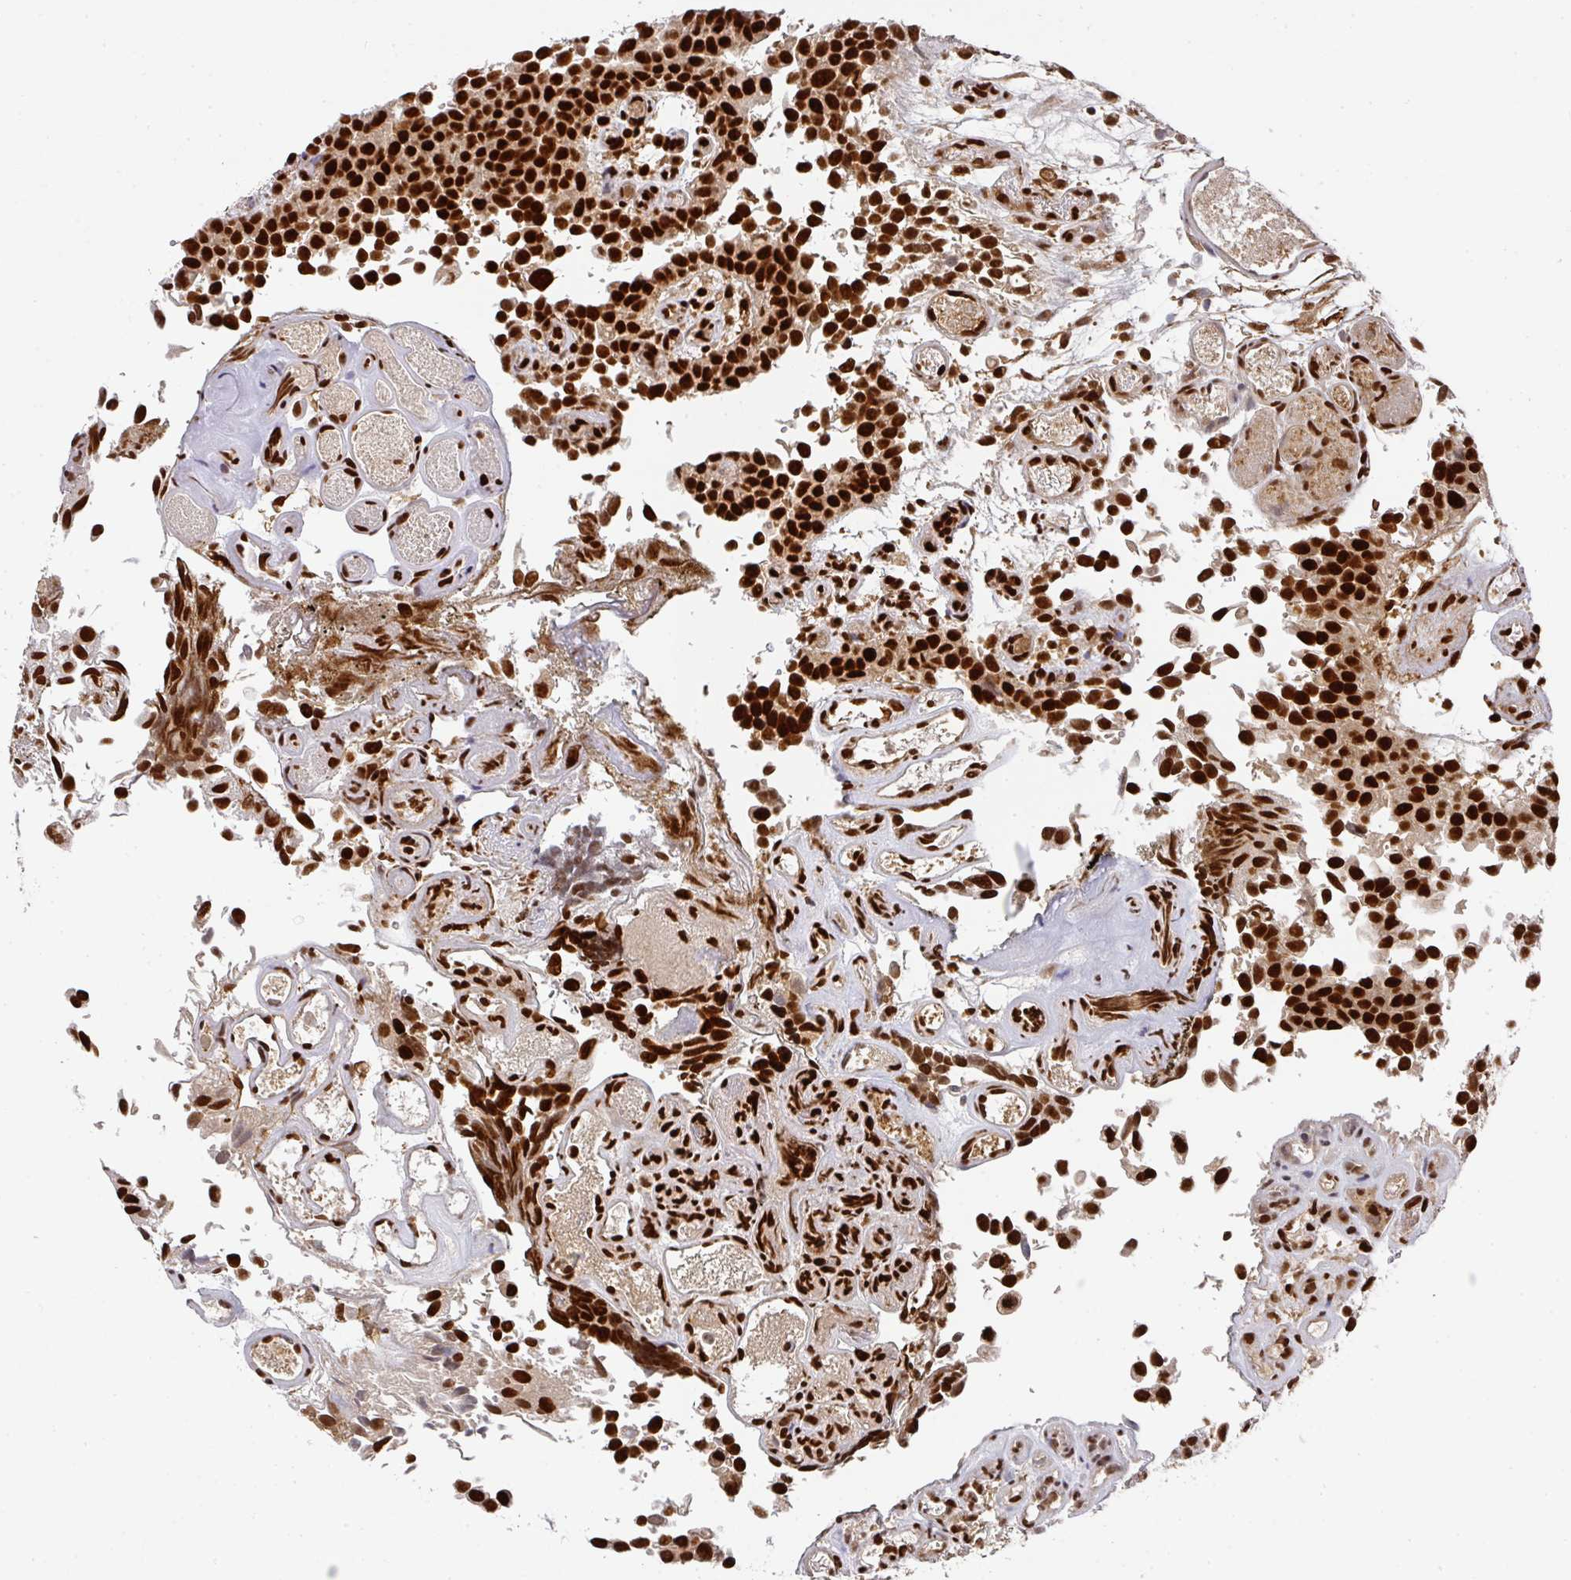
{"staining": {"intensity": "strong", "quantity": ">75%", "location": "nuclear"}, "tissue": "urothelial cancer", "cell_type": "Tumor cells", "image_type": "cancer", "snomed": [{"axis": "morphology", "description": "Urothelial carcinoma, NOS"}, {"axis": "topography", "description": "Urinary bladder"}], "caption": "A high amount of strong nuclear expression is appreciated in about >75% of tumor cells in urothelial cancer tissue.", "gene": "DIDO1", "patient": {"sex": "male", "age": 87}}